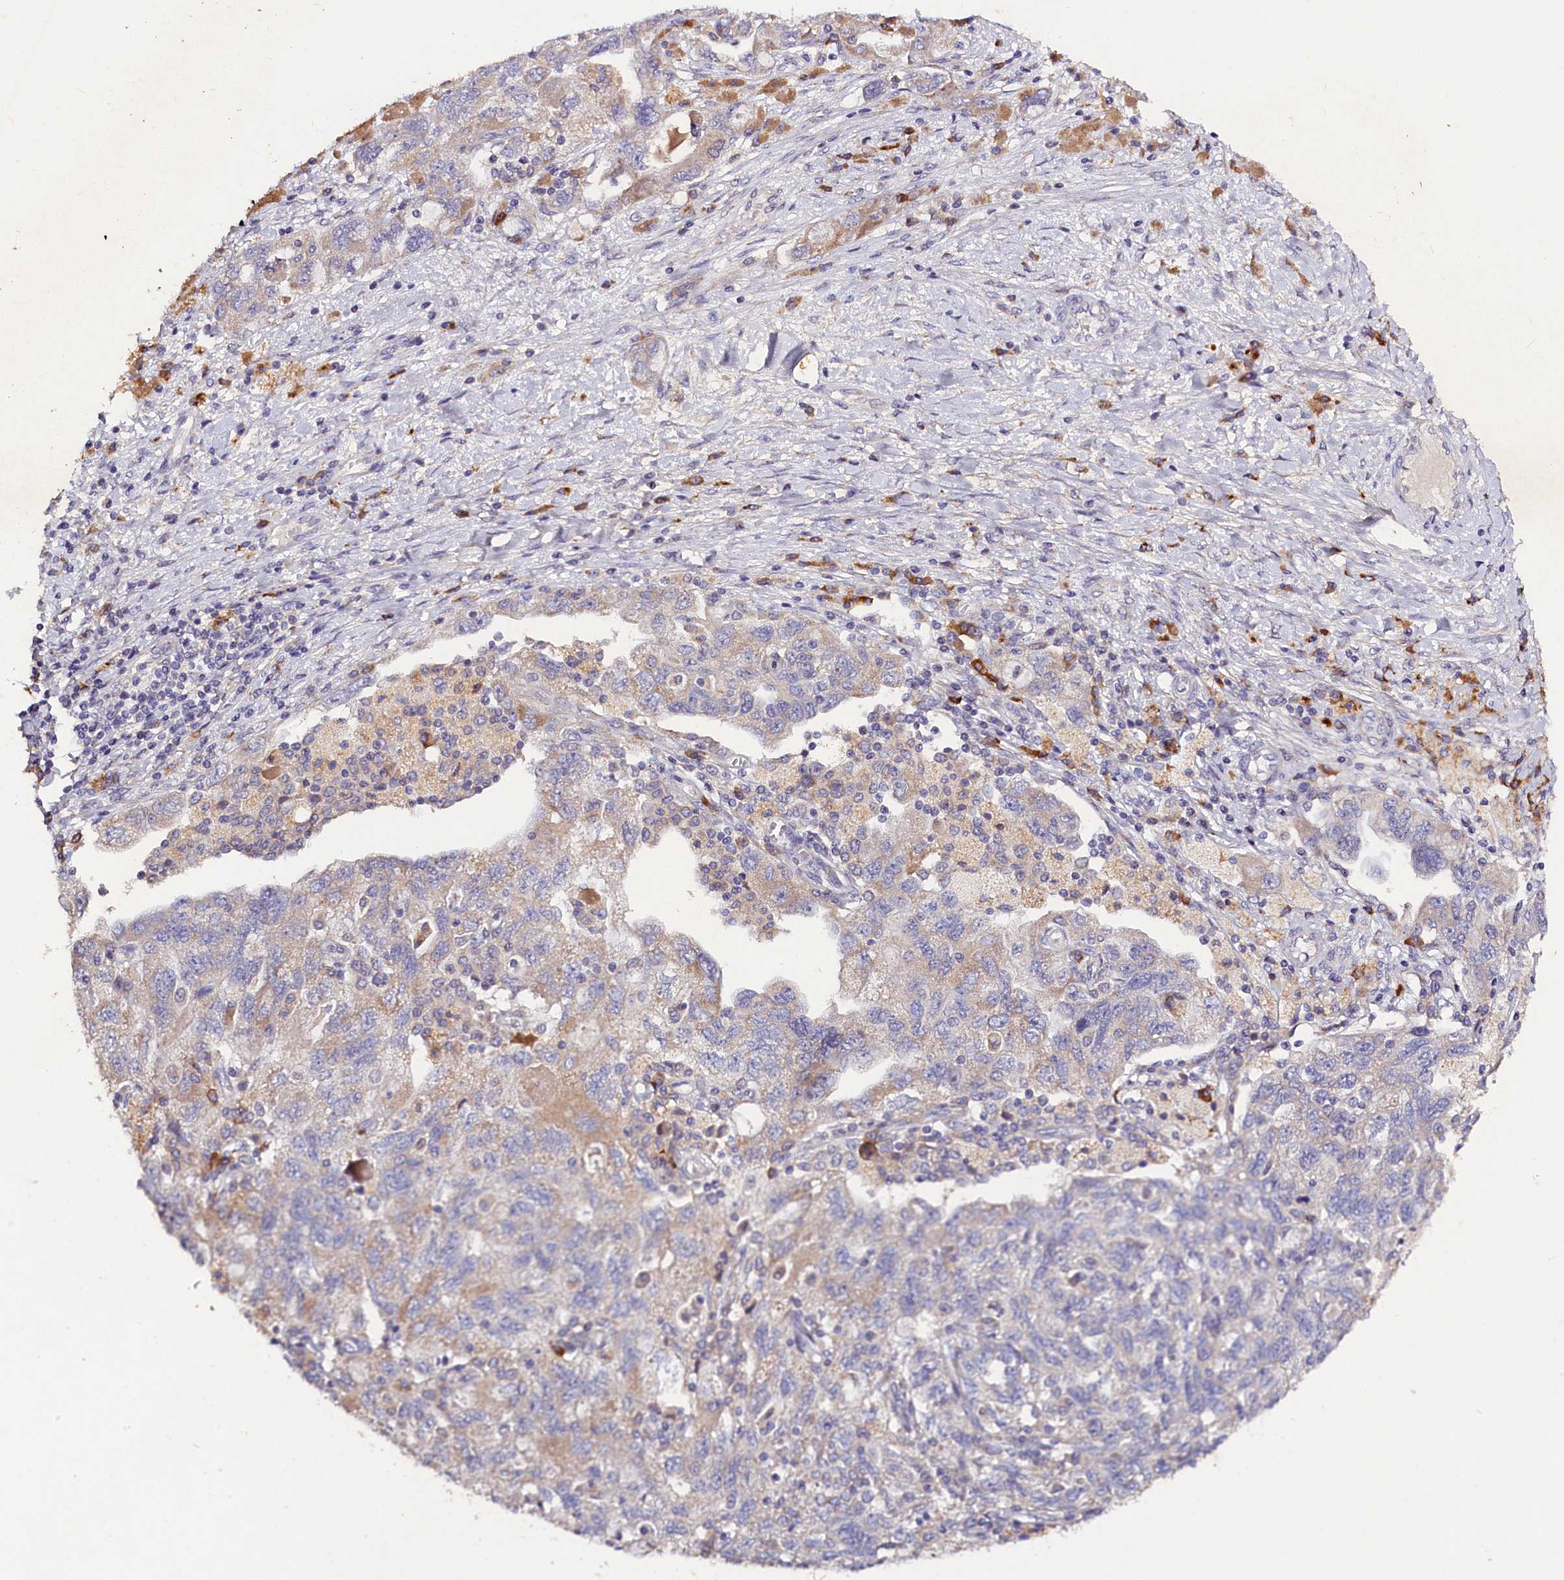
{"staining": {"intensity": "weak", "quantity": "<25%", "location": "cytoplasmic/membranous"}, "tissue": "ovarian cancer", "cell_type": "Tumor cells", "image_type": "cancer", "snomed": [{"axis": "morphology", "description": "Carcinoma, NOS"}, {"axis": "morphology", "description": "Cystadenocarcinoma, serous, NOS"}, {"axis": "topography", "description": "Ovary"}], "caption": "This micrograph is of ovarian cancer stained with immunohistochemistry to label a protein in brown with the nuclei are counter-stained blue. There is no expression in tumor cells.", "gene": "ST7L", "patient": {"sex": "female", "age": 69}}